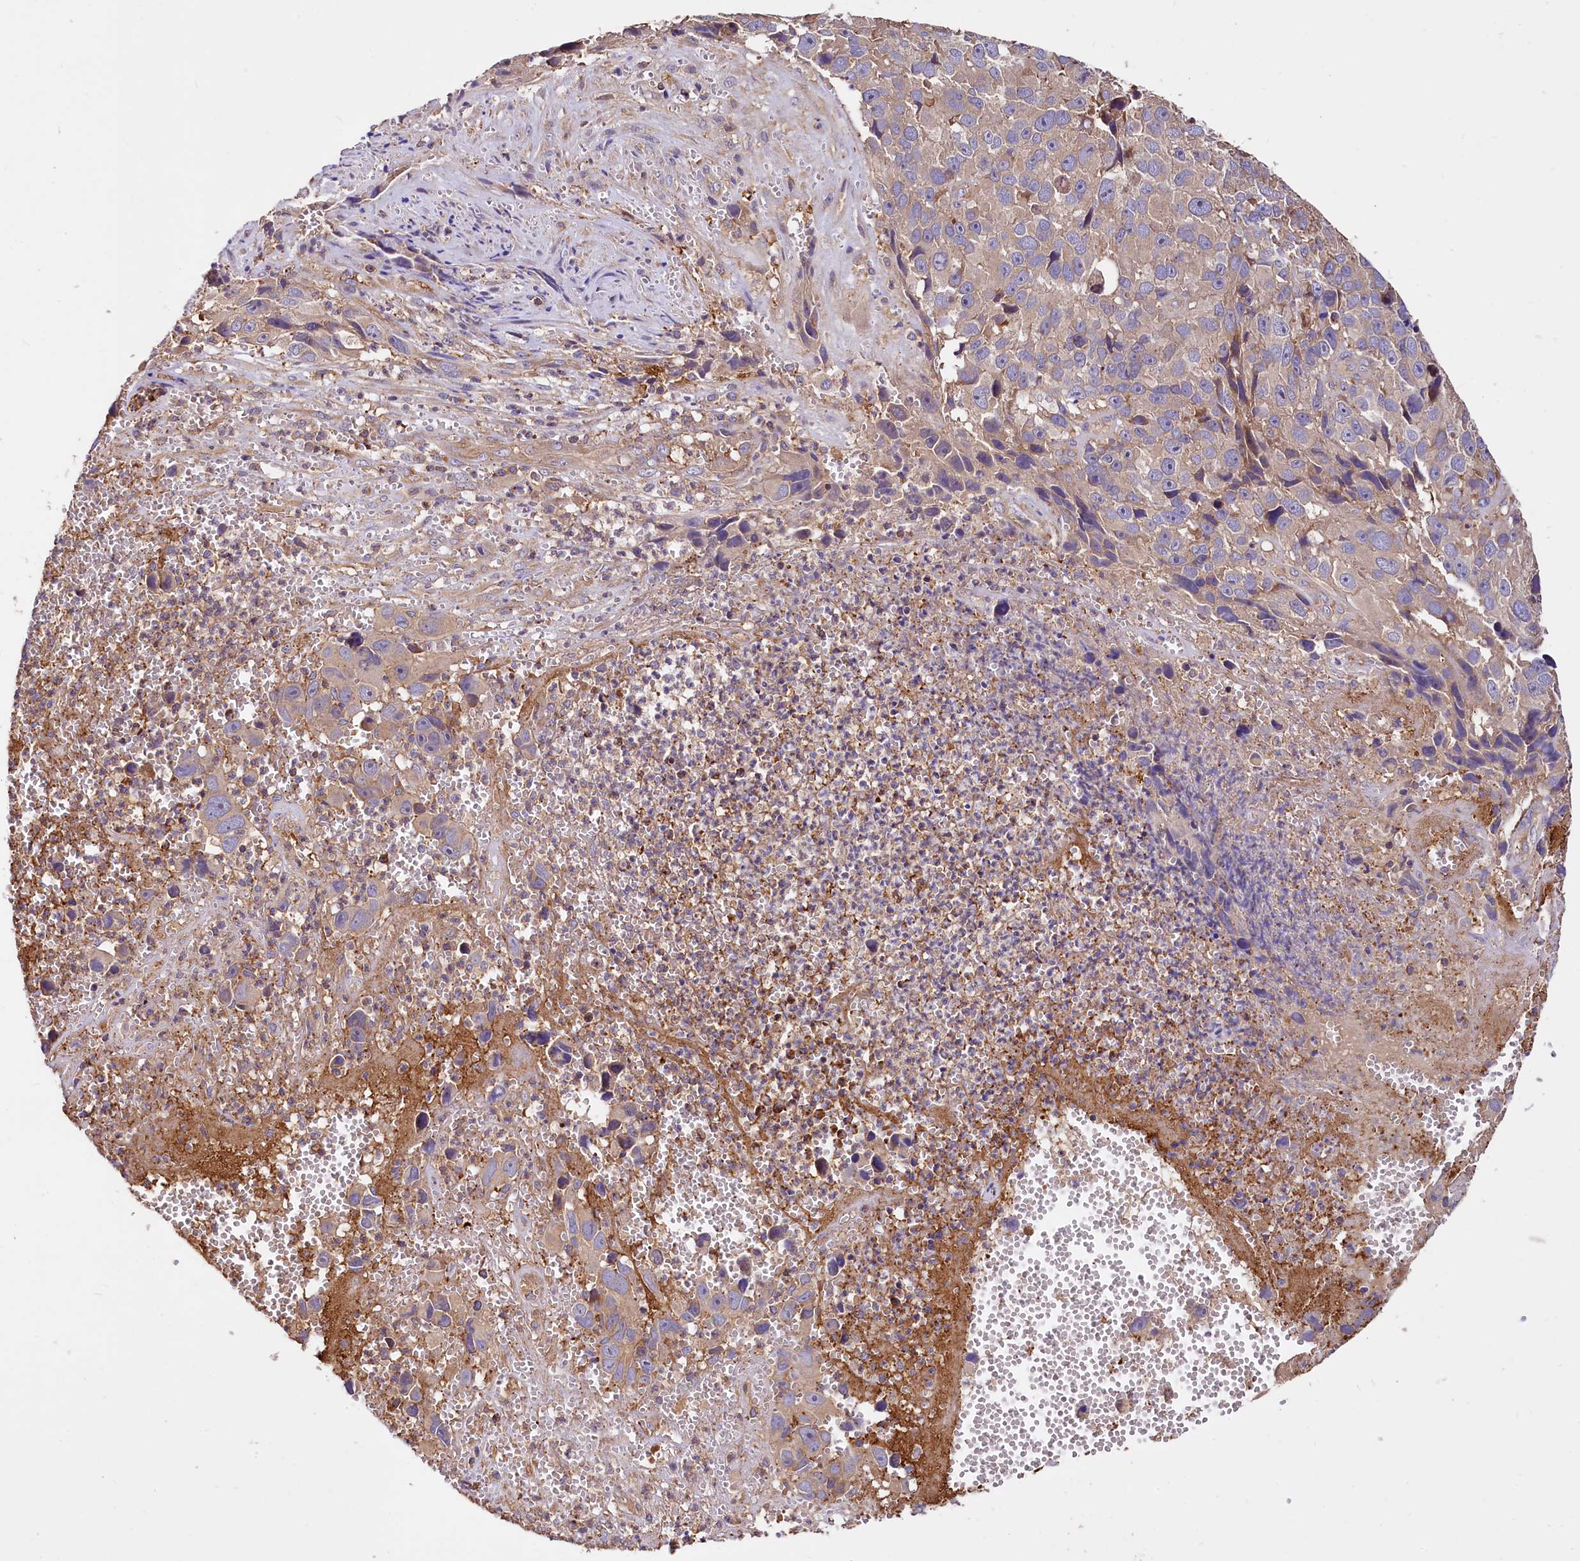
{"staining": {"intensity": "weak", "quantity": "<25%", "location": "cytoplasmic/membranous"}, "tissue": "melanoma", "cell_type": "Tumor cells", "image_type": "cancer", "snomed": [{"axis": "morphology", "description": "Malignant melanoma, NOS"}, {"axis": "topography", "description": "Skin"}], "caption": "Tumor cells show no significant positivity in malignant melanoma.", "gene": "RARS2", "patient": {"sex": "male", "age": 84}}